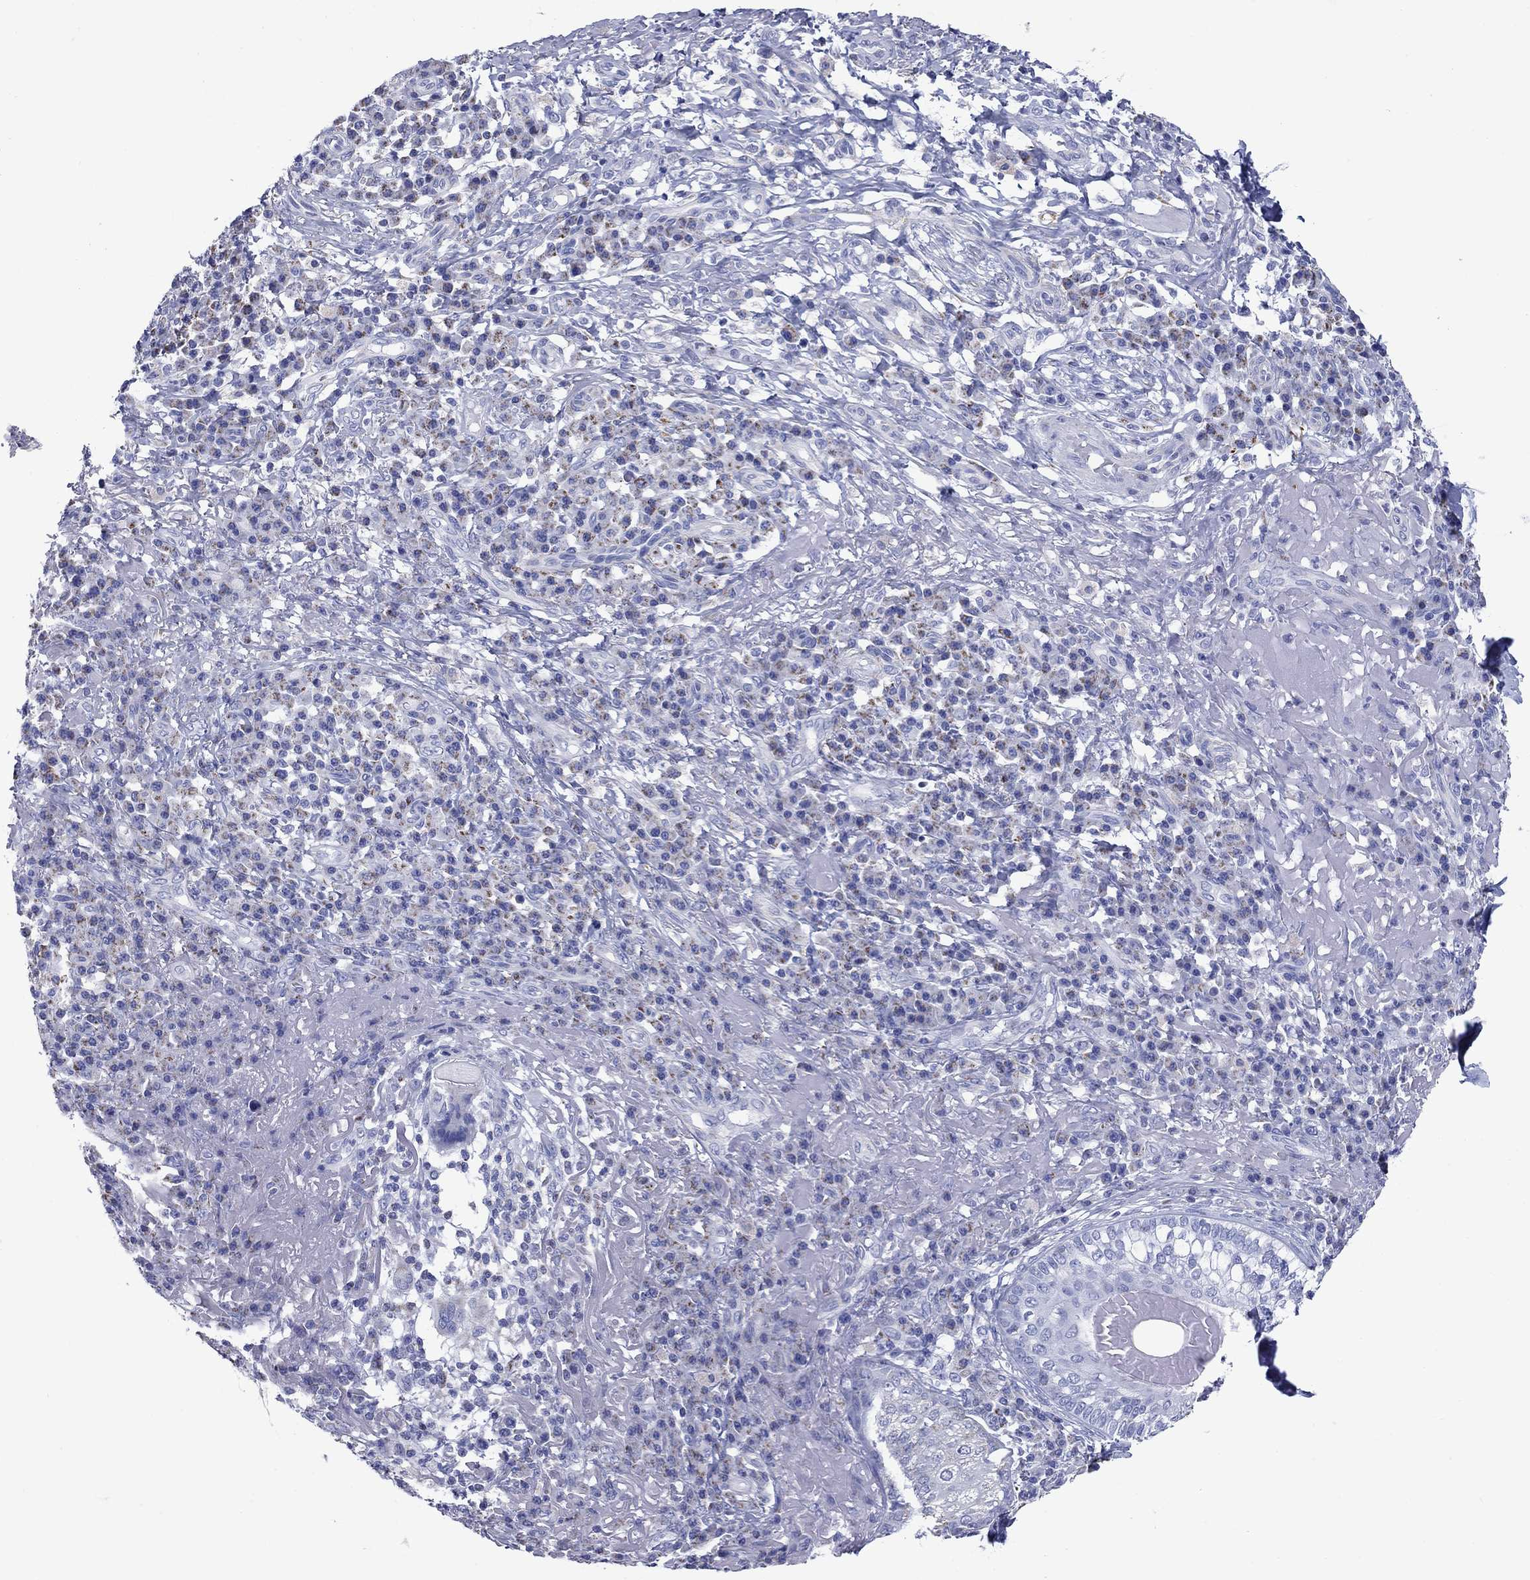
{"staining": {"intensity": "moderate", "quantity": "<25%", "location": "cytoplasmic/membranous"}, "tissue": "skin cancer", "cell_type": "Tumor cells", "image_type": "cancer", "snomed": [{"axis": "morphology", "description": "Squamous cell carcinoma, NOS"}, {"axis": "topography", "description": "Skin"}], "caption": "Tumor cells show low levels of moderate cytoplasmic/membranous staining in approximately <25% of cells in human skin squamous cell carcinoma.", "gene": "ACADSB", "patient": {"sex": "male", "age": 92}}